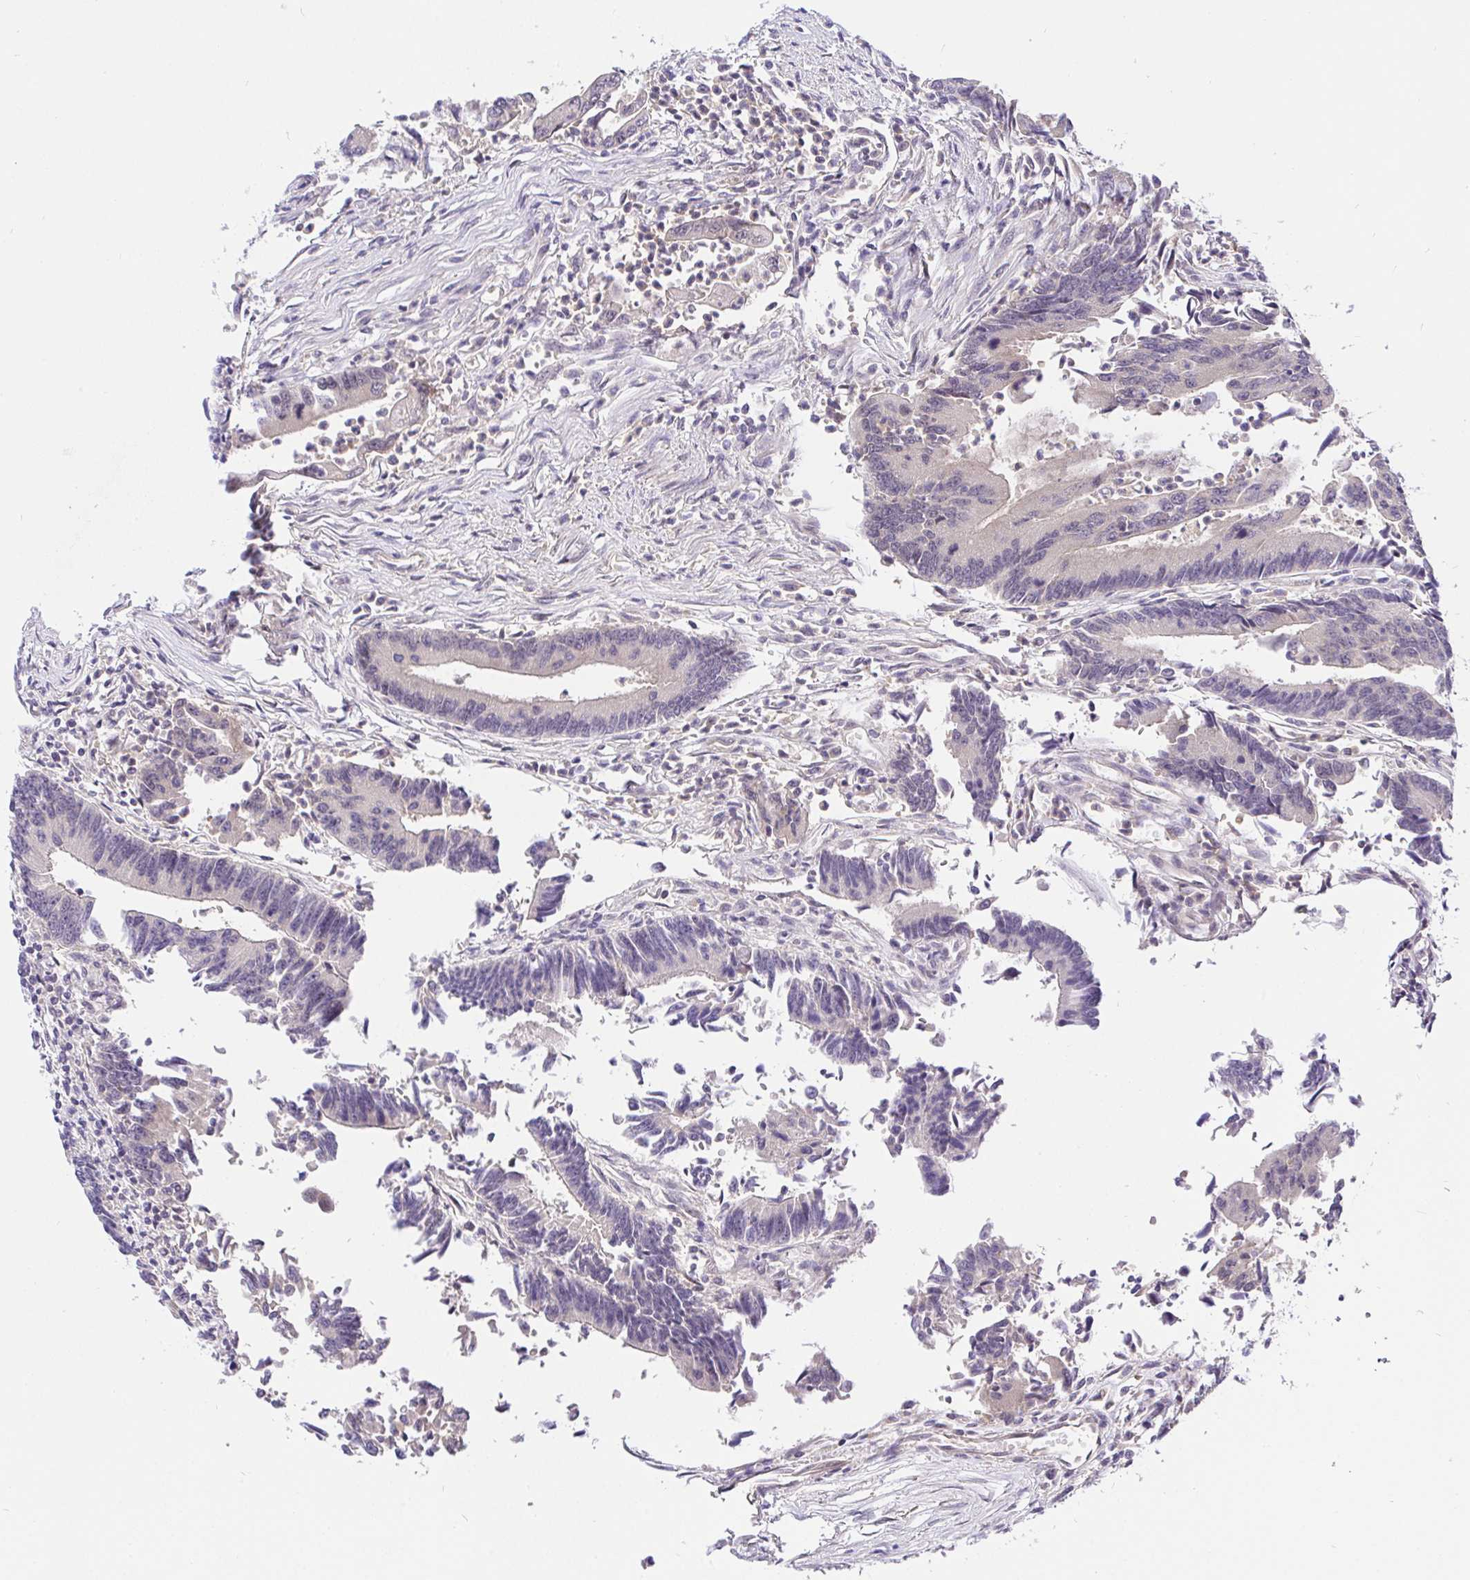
{"staining": {"intensity": "negative", "quantity": "none", "location": "none"}, "tissue": "colorectal cancer", "cell_type": "Tumor cells", "image_type": "cancer", "snomed": [{"axis": "morphology", "description": "Adenocarcinoma, NOS"}, {"axis": "topography", "description": "Colon"}], "caption": "Photomicrograph shows no significant protein expression in tumor cells of adenocarcinoma (colorectal). (DAB immunohistochemistry, high magnification).", "gene": "UBE2M", "patient": {"sex": "female", "age": 67}}